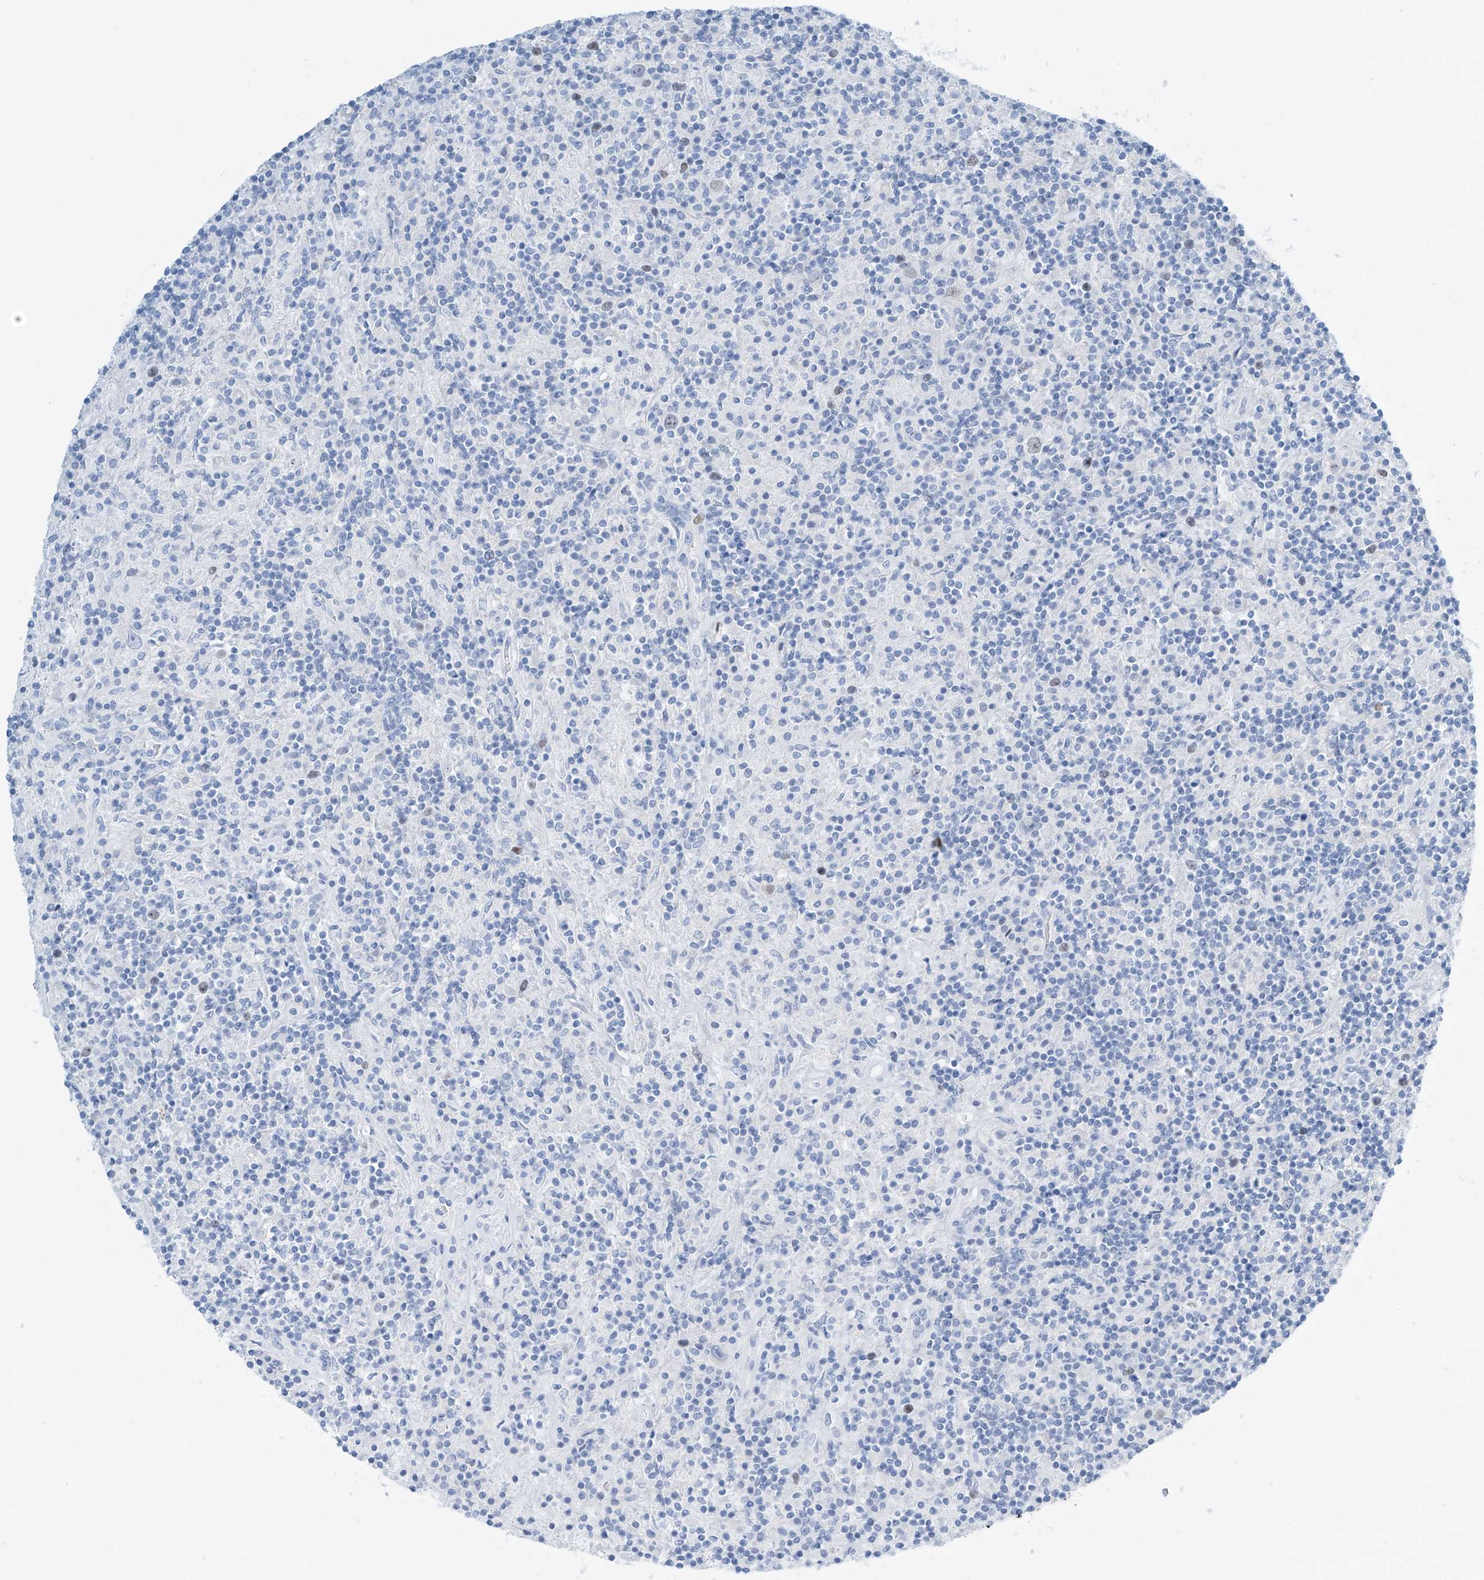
{"staining": {"intensity": "negative", "quantity": "none", "location": "none"}, "tissue": "lymphoma", "cell_type": "Tumor cells", "image_type": "cancer", "snomed": [{"axis": "morphology", "description": "Hodgkin's disease, NOS"}, {"axis": "topography", "description": "Lymph node"}], "caption": "High power microscopy photomicrograph of an immunohistochemistry (IHC) image of Hodgkin's disease, revealing no significant expression in tumor cells.", "gene": "SGO2", "patient": {"sex": "male", "age": 70}}